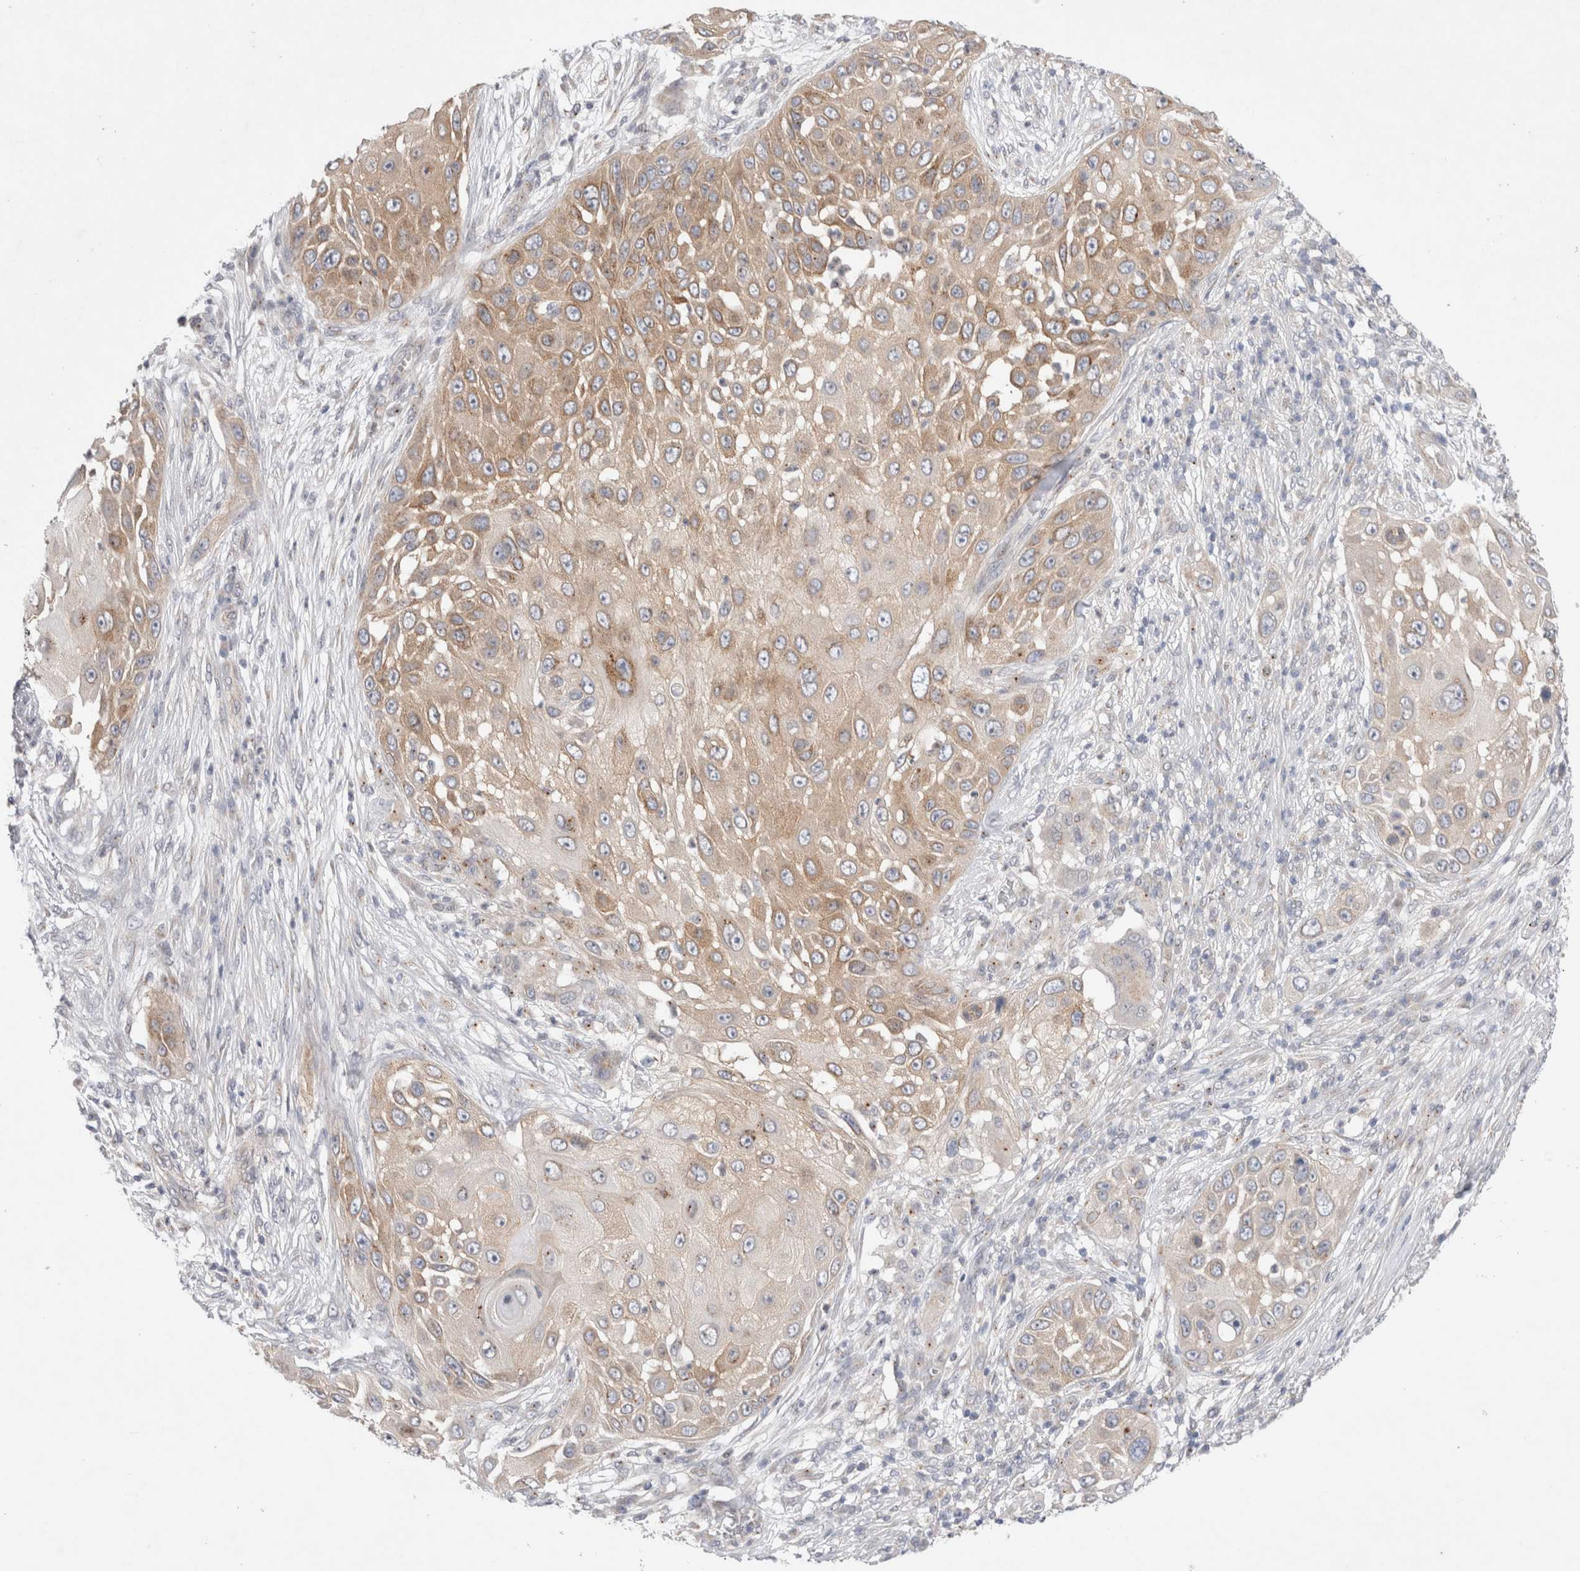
{"staining": {"intensity": "weak", "quantity": ">75%", "location": "cytoplasmic/membranous"}, "tissue": "skin cancer", "cell_type": "Tumor cells", "image_type": "cancer", "snomed": [{"axis": "morphology", "description": "Squamous cell carcinoma, NOS"}, {"axis": "topography", "description": "Skin"}], "caption": "DAB immunohistochemical staining of human squamous cell carcinoma (skin) shows weak cytoplasmic/membranous protein expression in approximately >75% of tumor cells.", "gene": "BICD2", "patient": {"sex": "female", "age": 44}}